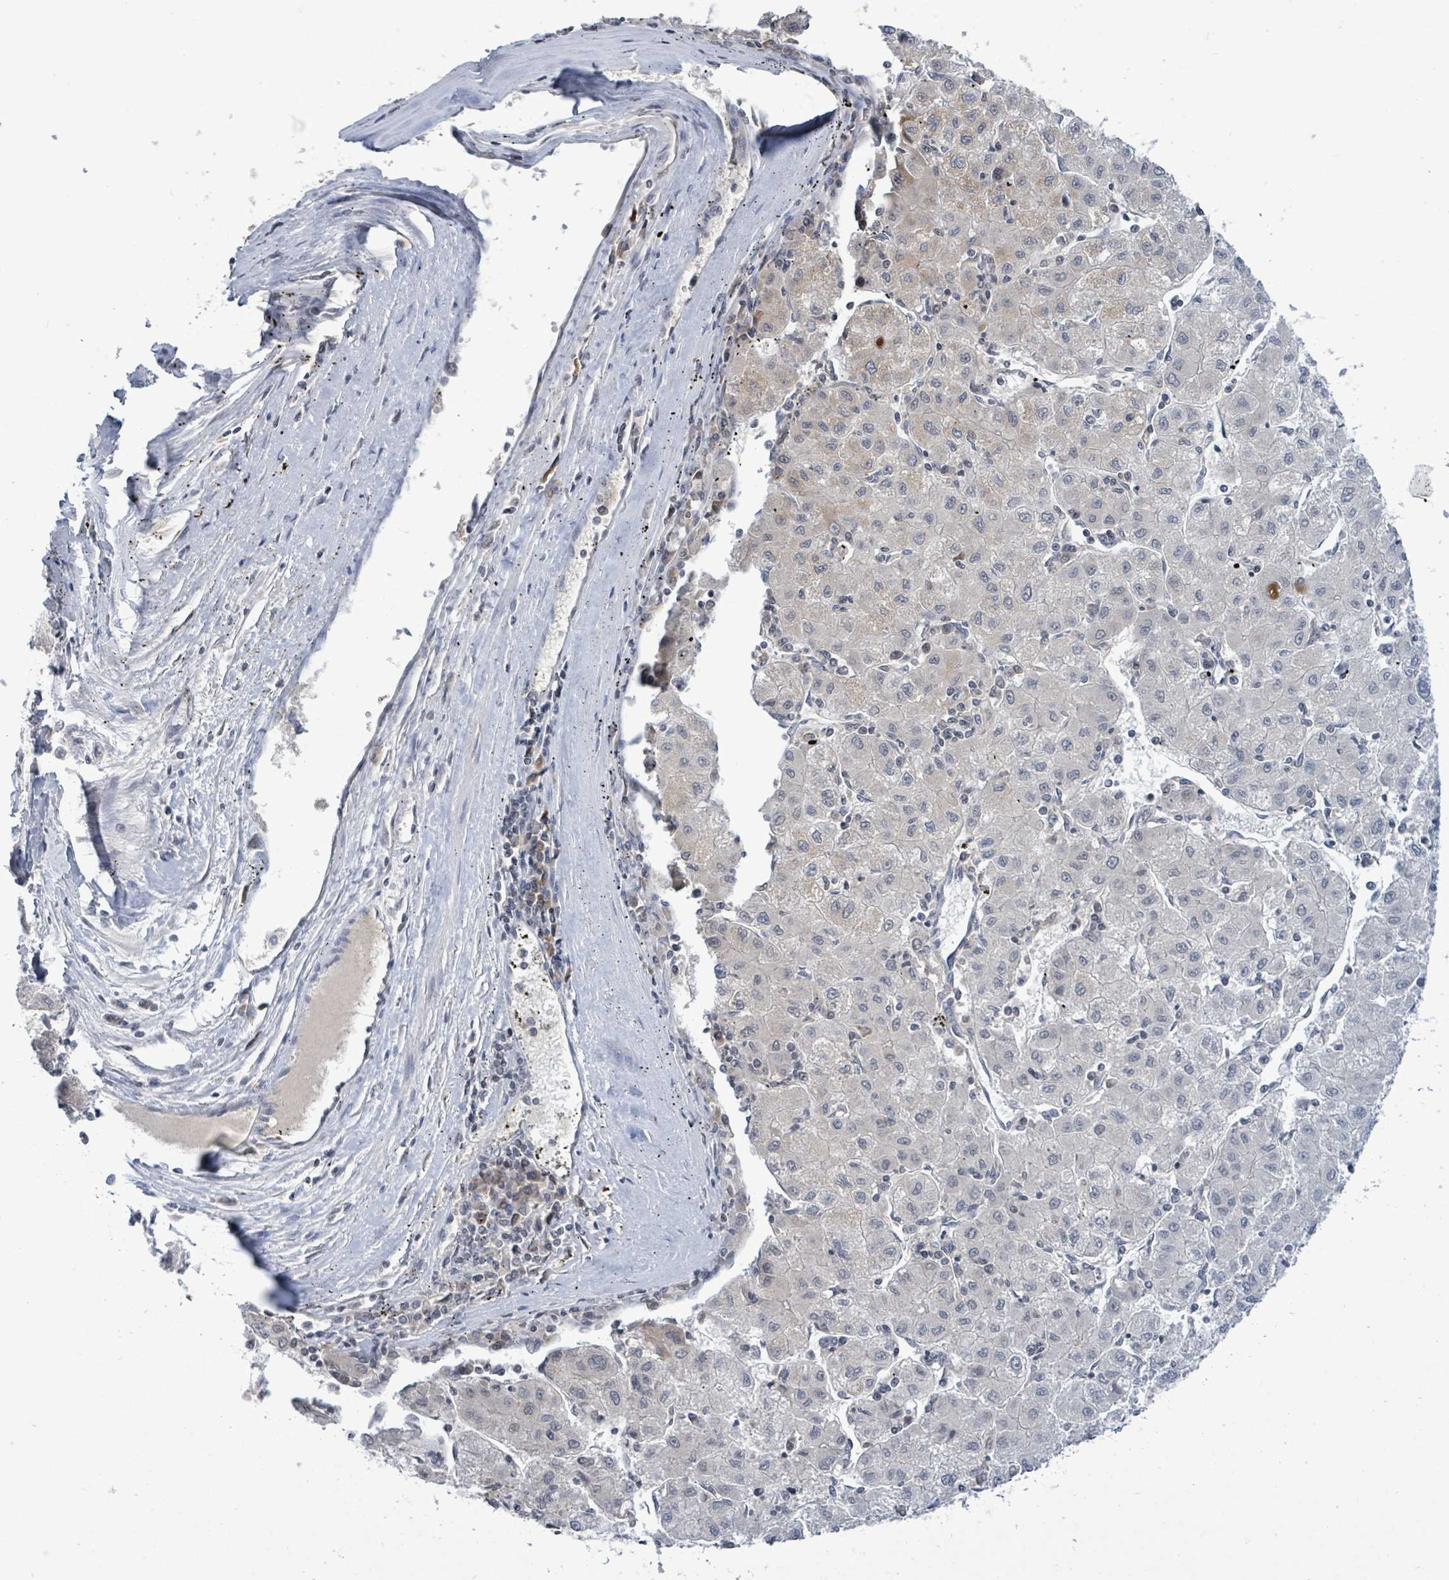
{"staining": {"intensity": "moderate", "quantity": "25%-75%", "location": "cytoplasmic/membranous"}, "tissue": "liver cancer", "cell_type": "Tumor cells", "image_type": "cancer", "snomed": [{"axis": "morphology", "description": "Carcinoma, Hepatocellular, NOS"}, {"axis": "topography", "description": "Liver"}], "caption": "Brown immunohistochemical staining in human liver cancer (hepatocellular carcinoma) demonstrates moderate cytoplasmic/membranous expression in about 25%-75% of tumor cells.", "gene": "COQ10B", "patient": {"sex": "male", "age": 72}}